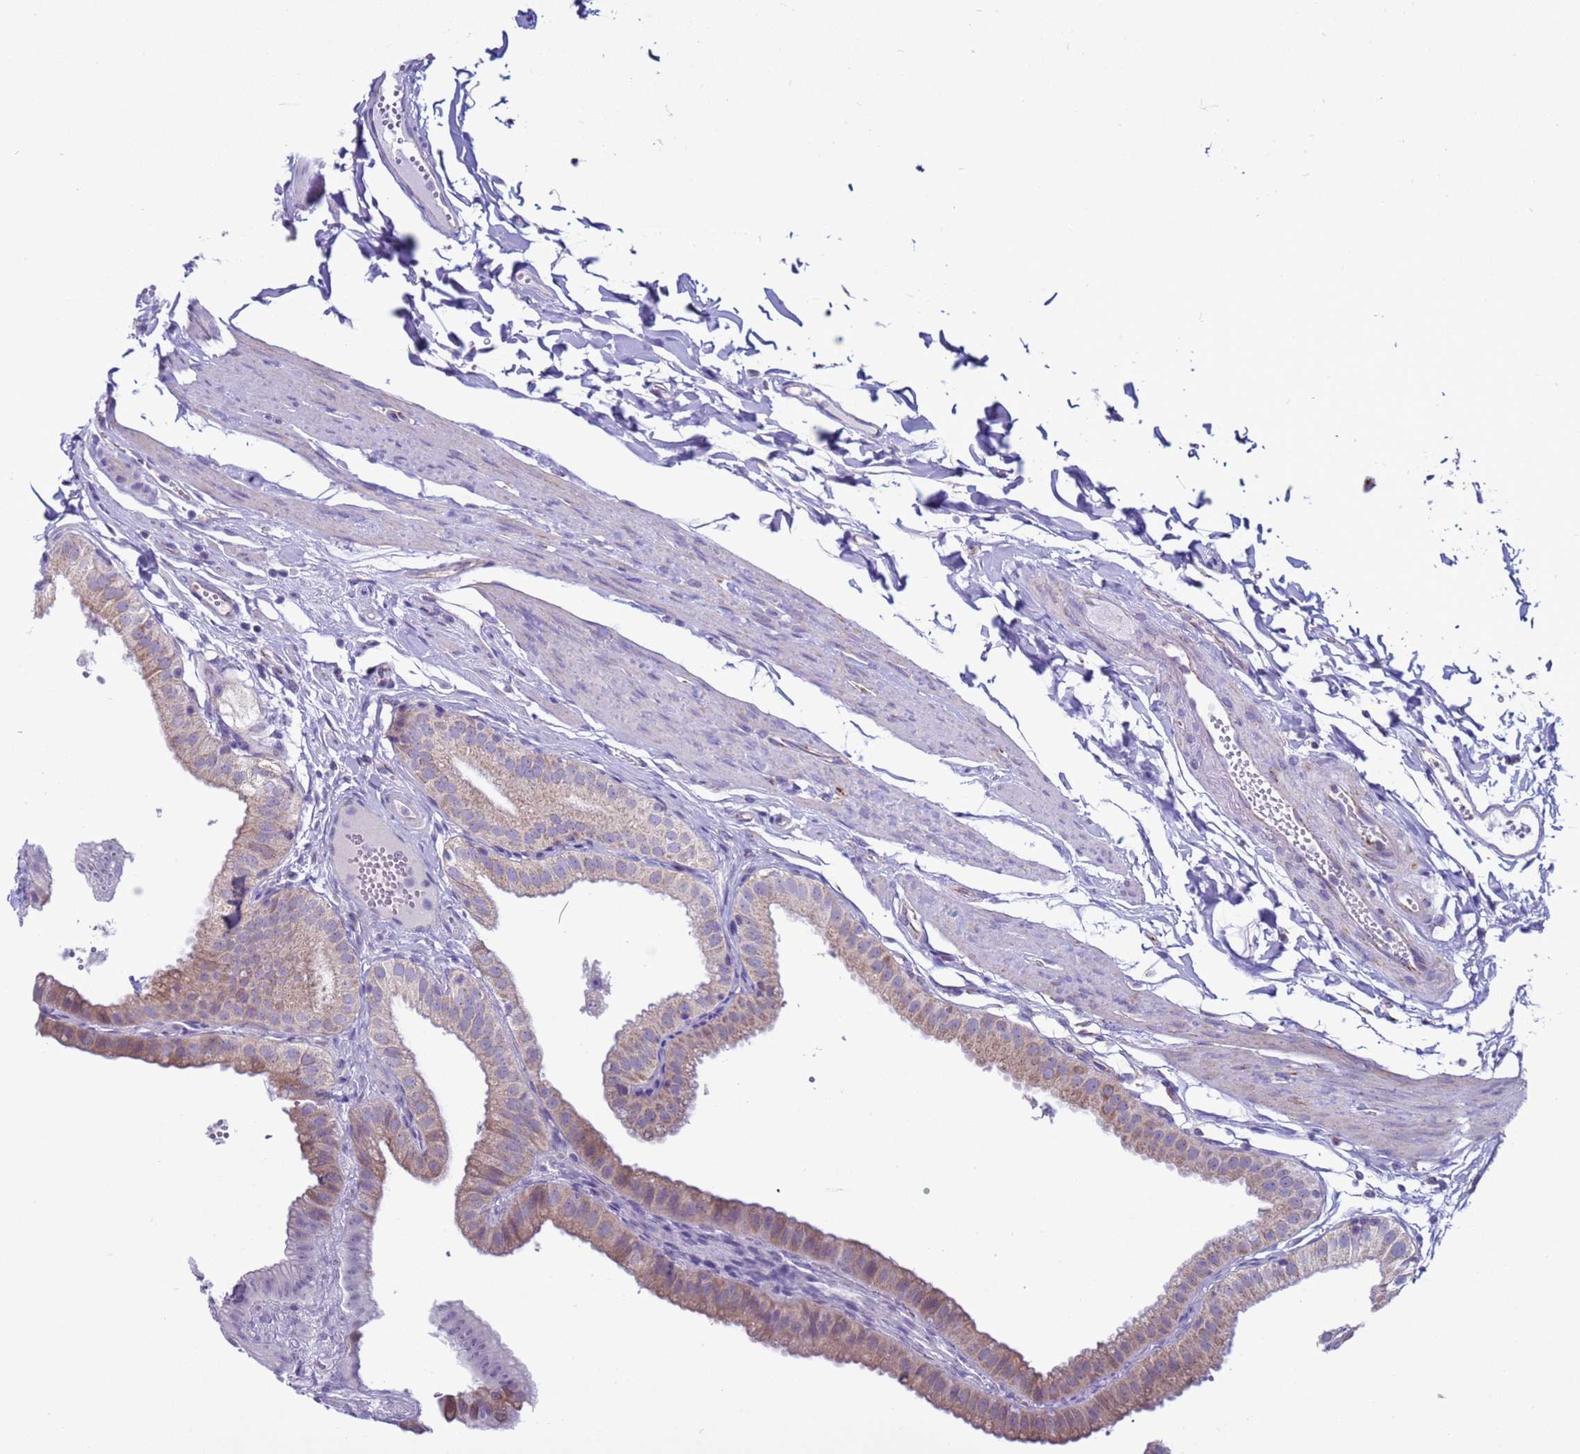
{"staining": {"intensity": "moderate", "quantity": "<25%", "location": "cytoplasmic/membranous"}, "tissue": "gallbladder", "cell_type": "Glandular cells", "image_type": "normal", "snomed": [{"axis": "morphology", "description": "Normal tissue, NOS"}, {"axis": "topography", "description": "Gallbladder"}], "caption": "Glandular cells display moderate cytoplasmic/membranous positivity in approximately <25% of cells in normal gallbladder. (Brightfield microscopy of DAB IHC at high magnification).", "gene": "HPCAL1", "patient": {"sex": "female", "age": 61}}